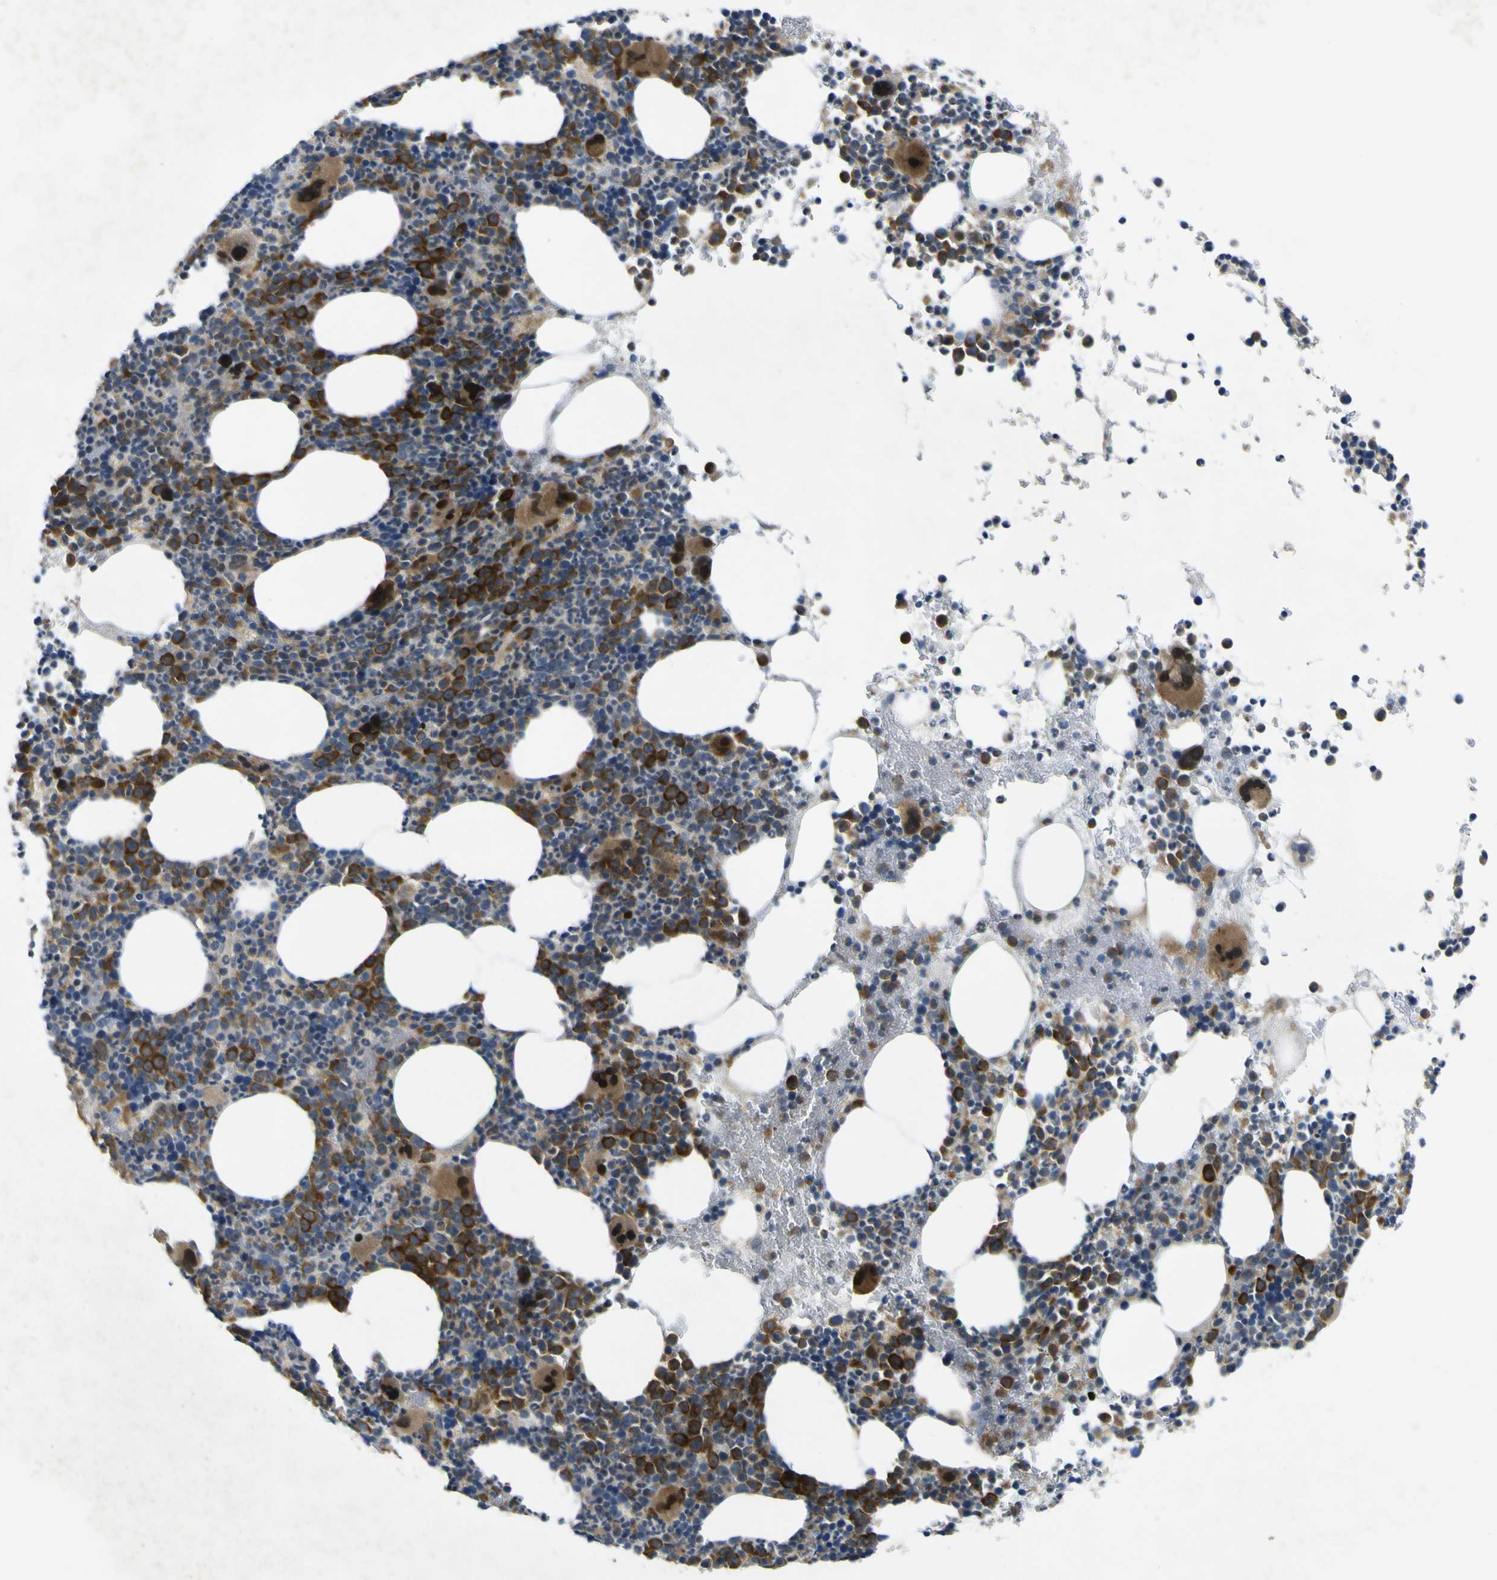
{"staining": {"intensity": "strong", "quantity": "<25%", "location": "cytoplasmic/membranous,nuclear"}, "tissue": "bone marrow", "cell_type": "Hematopoietic cells", "image_type": "normal", "snomed": [{"axis": "morphology", "description": "Normal tissue, NOS"}, {"axis": "morphology", "description": "Inflammation, NOS"}, {"axis": "topography", "description": "Bone marrow"}], "caption": "Protein staining shows strong cytoplasmic/membranous,nuclear staining in about <25% of hematopoietic cells in normal bone marrow. (DAB = brown stain, brightfield microscopy at high magnification).", "gene": "LDLR", "patient": {"sex": "male", "age": 73}}